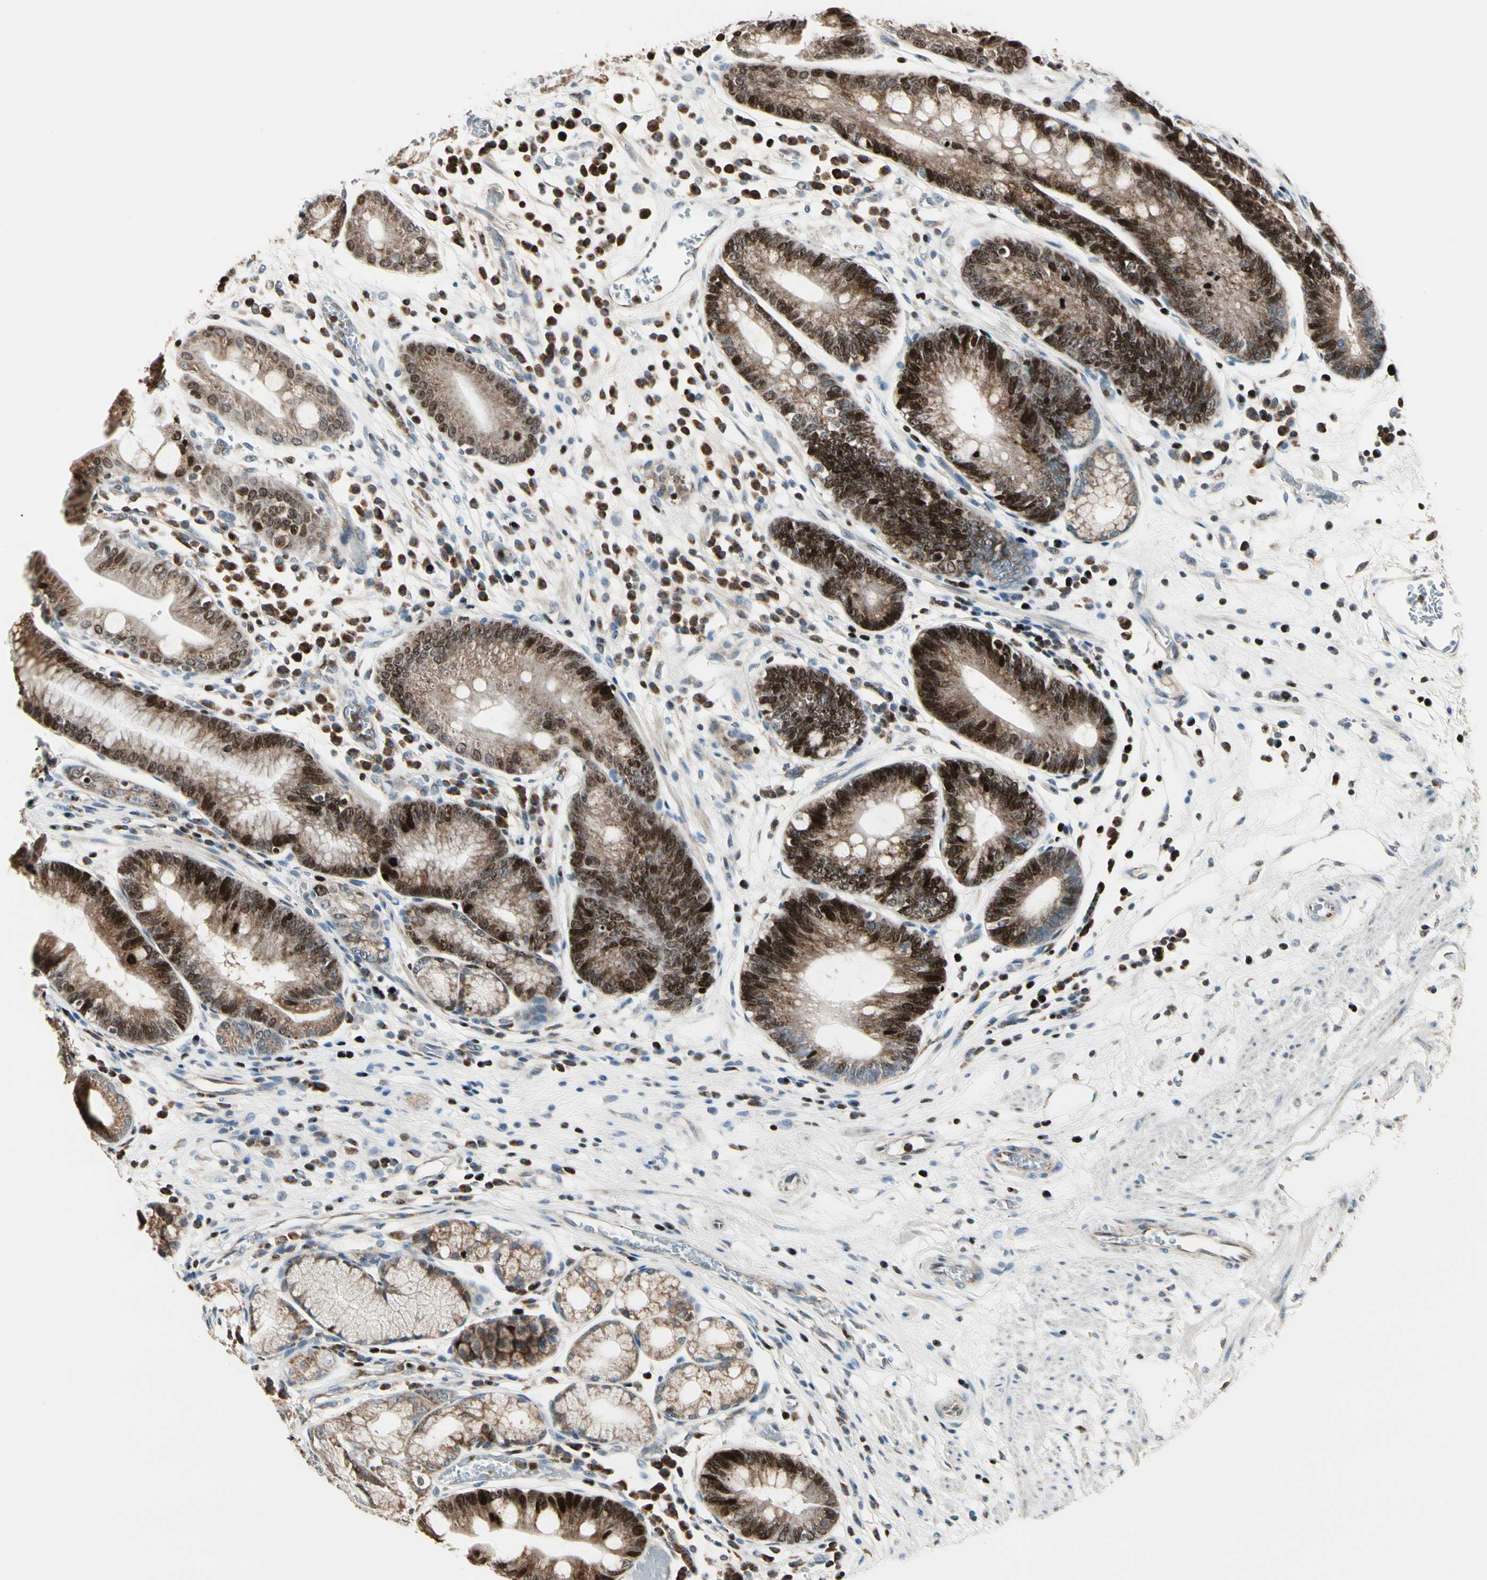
{"staining": {"intensity": "strong", "quantity": "25%-75%", "location": "nuclear"}, "tissue": "stomach", "cell_type": "Glandular cells", "image_type": "normal", "snomed": [{"axis": "morphology", "description": "Normal tissue, NOS"}, {"axis": "morphology", "description": "Inflammation, NOS"}, {"axis": "topography", "description": "Stomach, lower"}], "caption": "Protein staining of normal stomach reveals strong nuclear staining in about 25%-75% of glandular cells.", "gene": "IP6K2", "patient": {"sex": "male", "age": 59}}